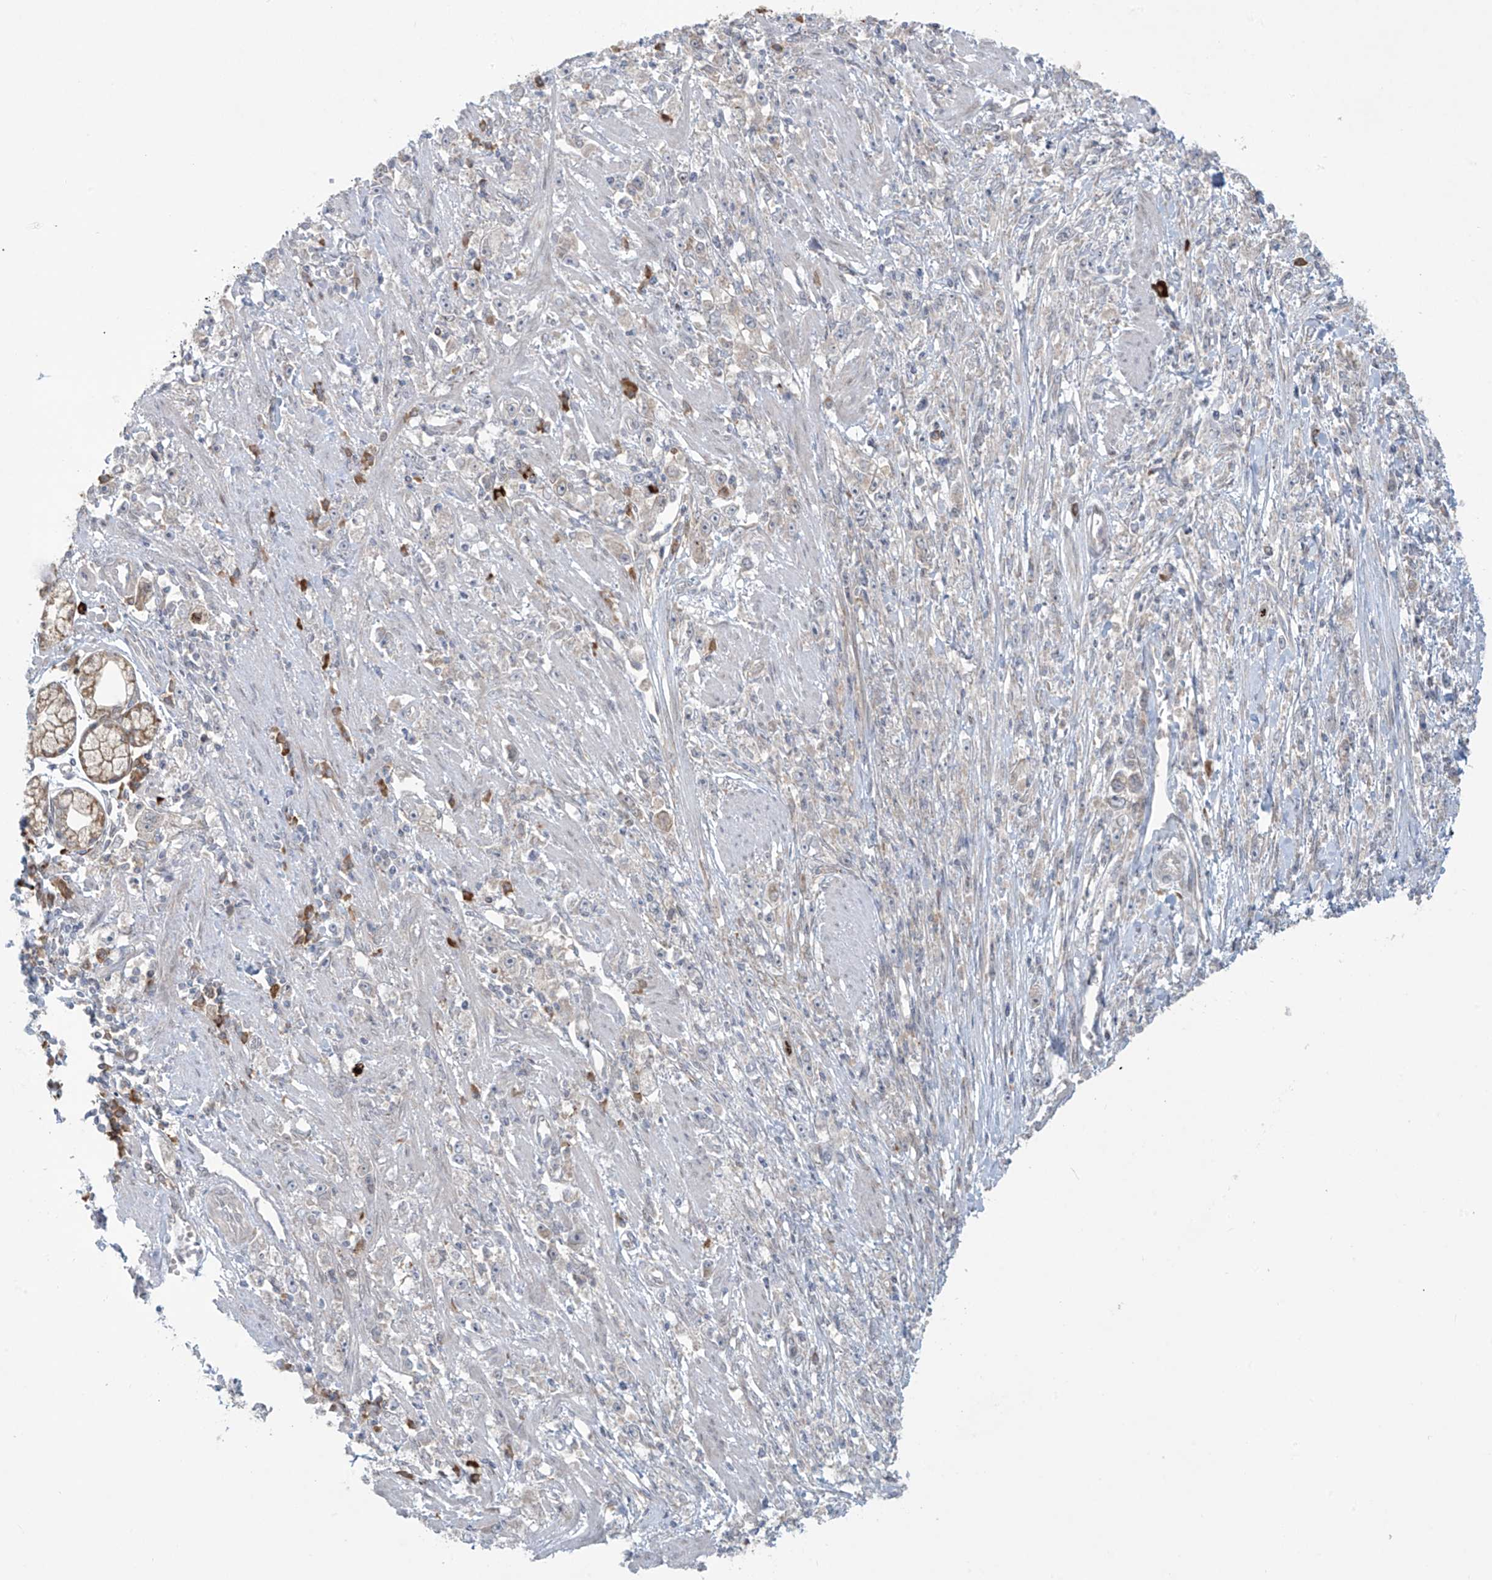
{"staining": {"intensity": "negative", "quantity": "none", "location": "none"}, "tissue": "stomach cancer", "cell_type": "Tumor cells", "image_type": "cancer", "snomed": [{"axis": "morphology", "description": "Adenocarcinoma, NOS"}, {"axis": "topography", "description": "Stomach"}], "caption": "Immunohistochemical staining of human adenocarcinoma (stomach) exhibits no significant expression in tumor cells.", "gene": "PPAT", "patient": {"sex": "female", "age": 59}}